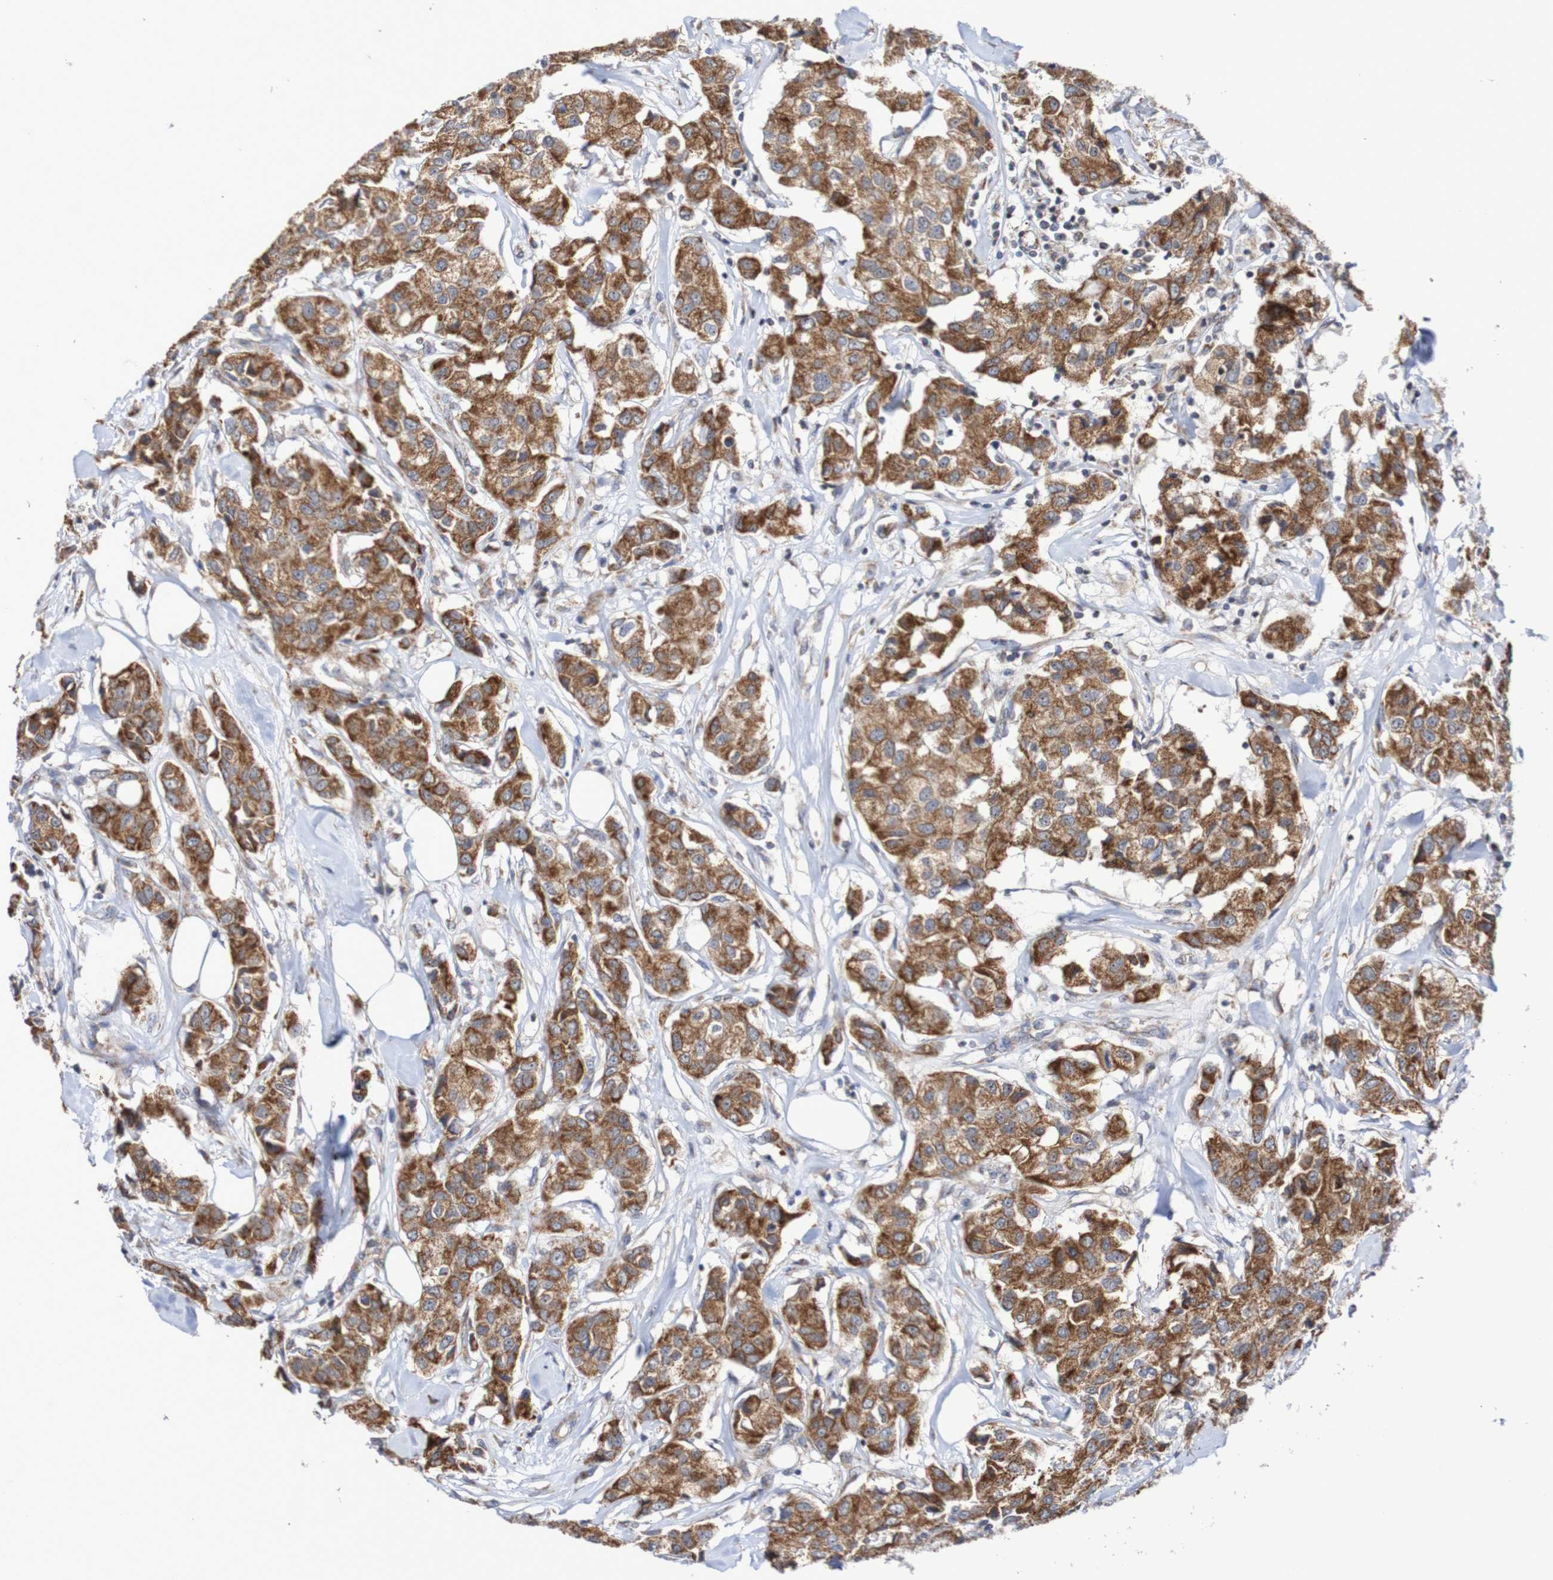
{"staining": {"intensity": "strong", "quantity": ">75%", "location": "cytoplasmic/membranous"}, "tissue": "breast cancer", "cell_type": "Tumor cells", "image_type": "cancer", "snomed": [{"axis": "morphology", "description": "Duct carcinoma"}, {"axis": "topography", "description": "Breast"}], "caption": "Tumor cells exhibit high levels of strong cytoplasmic/membranous staining in approximately >75% of cells in intraductal carcinoma (breast).", "gene": "DVL1", "patient": {"sex": "female", "age": 80}}